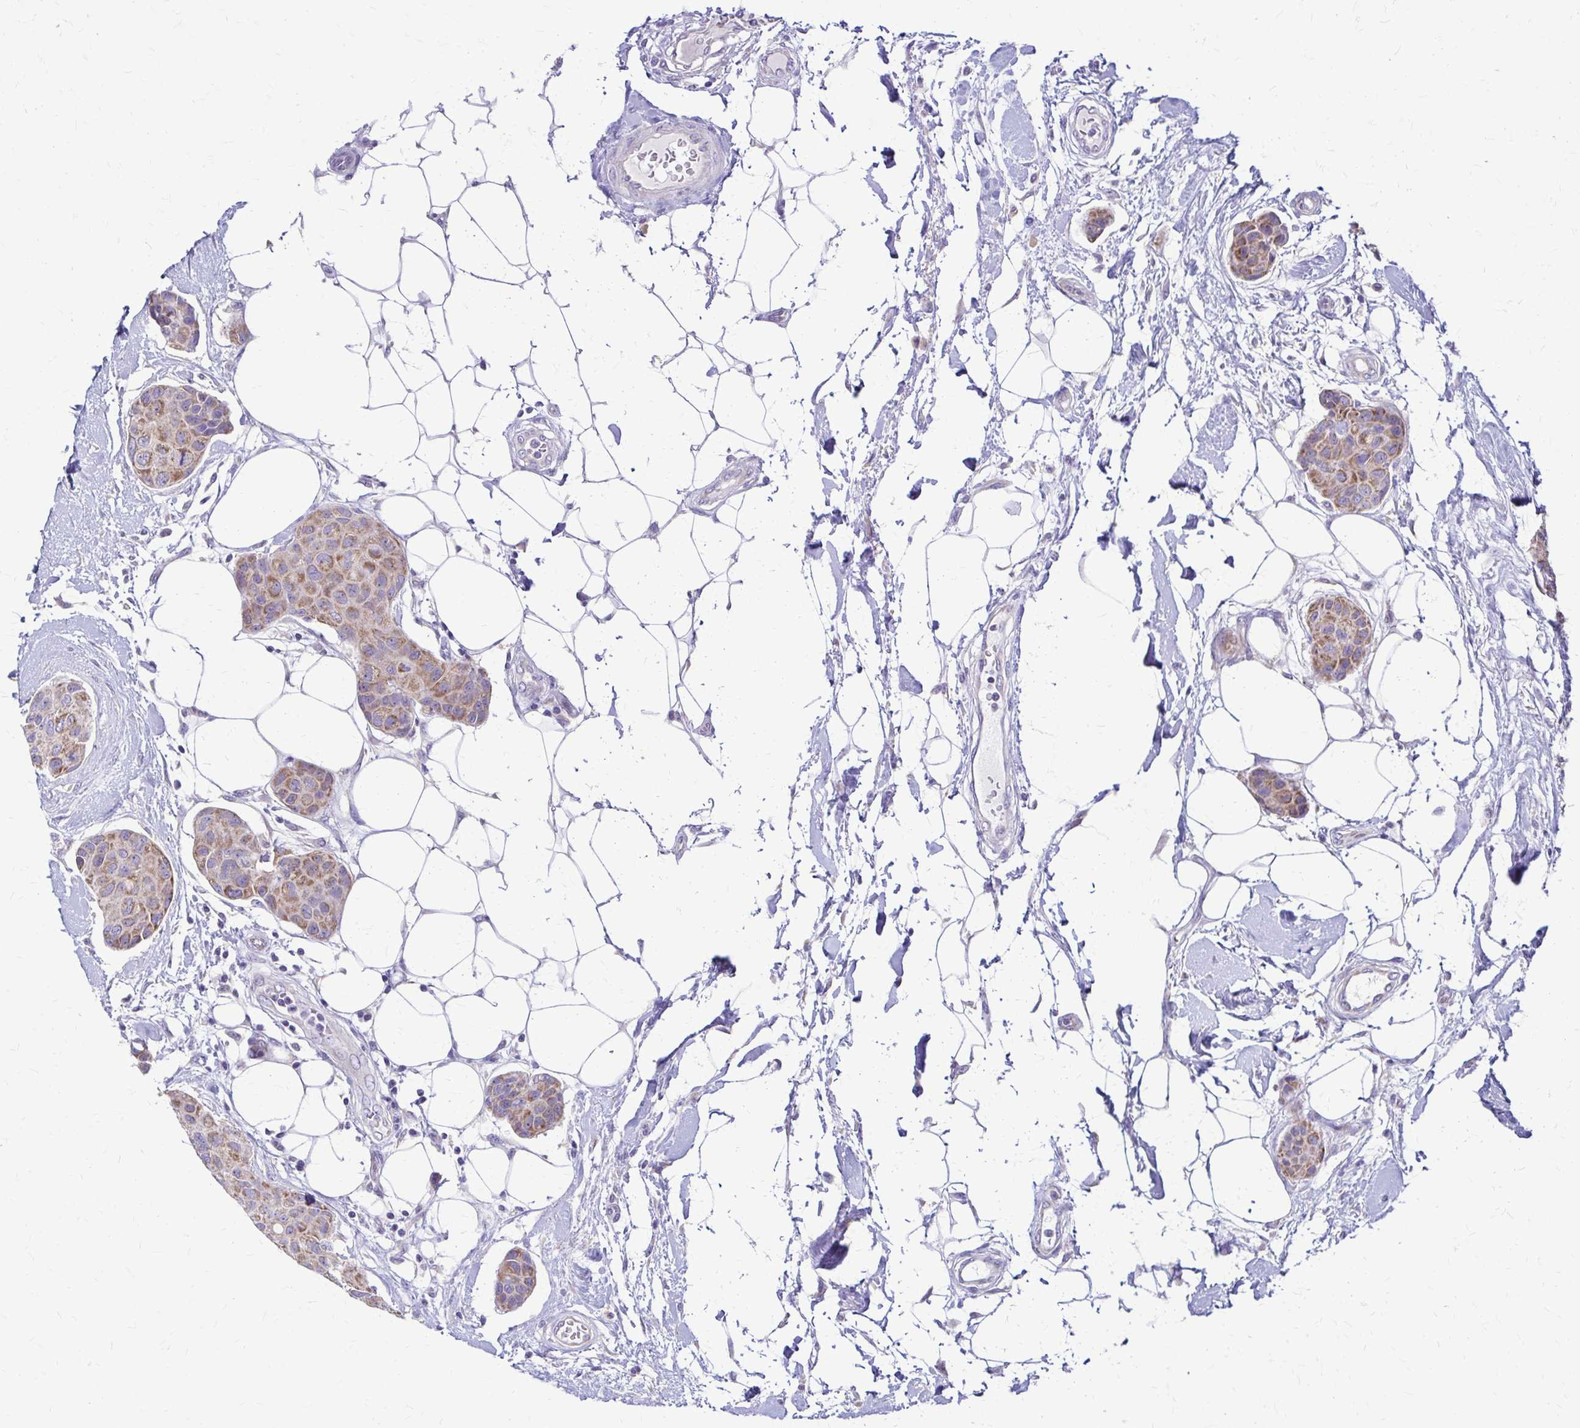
{"staining": {"intensity": "moderate", "quantity": ">75%", "location": "cytoplasmic/membranous"}, "tissue": "breast cancer", "cell_type": "Tumor cells", "image_type": "cancer", "snomed": [{"axis": "morphology", "description": "Duct carcinoma"}, {"axis": "topography", "description": "Breast"}, {"axis": "topography", "description": "Lymph node"}], "caption": "Moderate cytoplasmic/membranous positivity is seen in approximately >75% of tumor cells in breast cancer.", "gene": "SAMD13", "patient": {"sex": "female", "age": 80}}